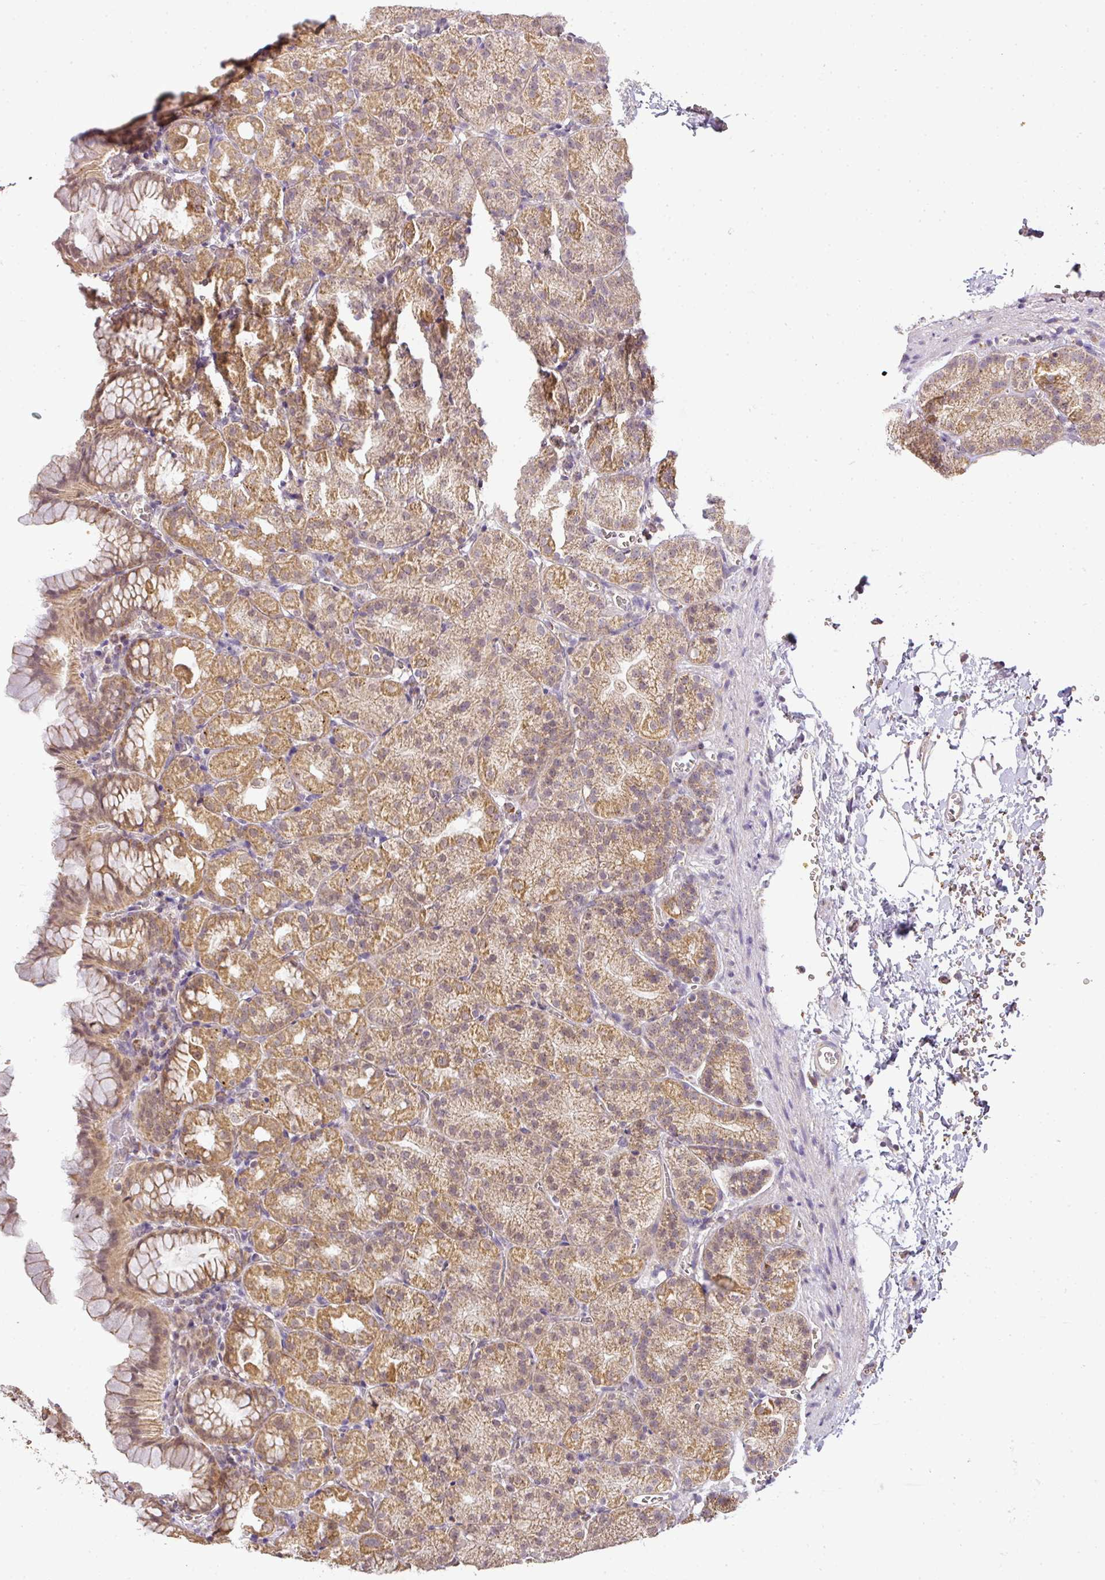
{"staining": {"intensity": "moderate", "quantity": ">75%", "location": "cytoplasmic/membranous"}, "tissue": "stomach", "cell_type": "Glandular cells", "image_type": "normal", "snomed": [{"axis": "morphology", "description": "Normal tissue, NOS"}, {"axis": "topography", "description": "Stomach, upper"}], "caption": "Protein expression analysis of unremarkable human stomach reveals moderate cytoplasmic/membranous expression in approximately >75% of glandular cells.", "gene": "MYOM2", "patient": {"sex": "female", "age": 81}}